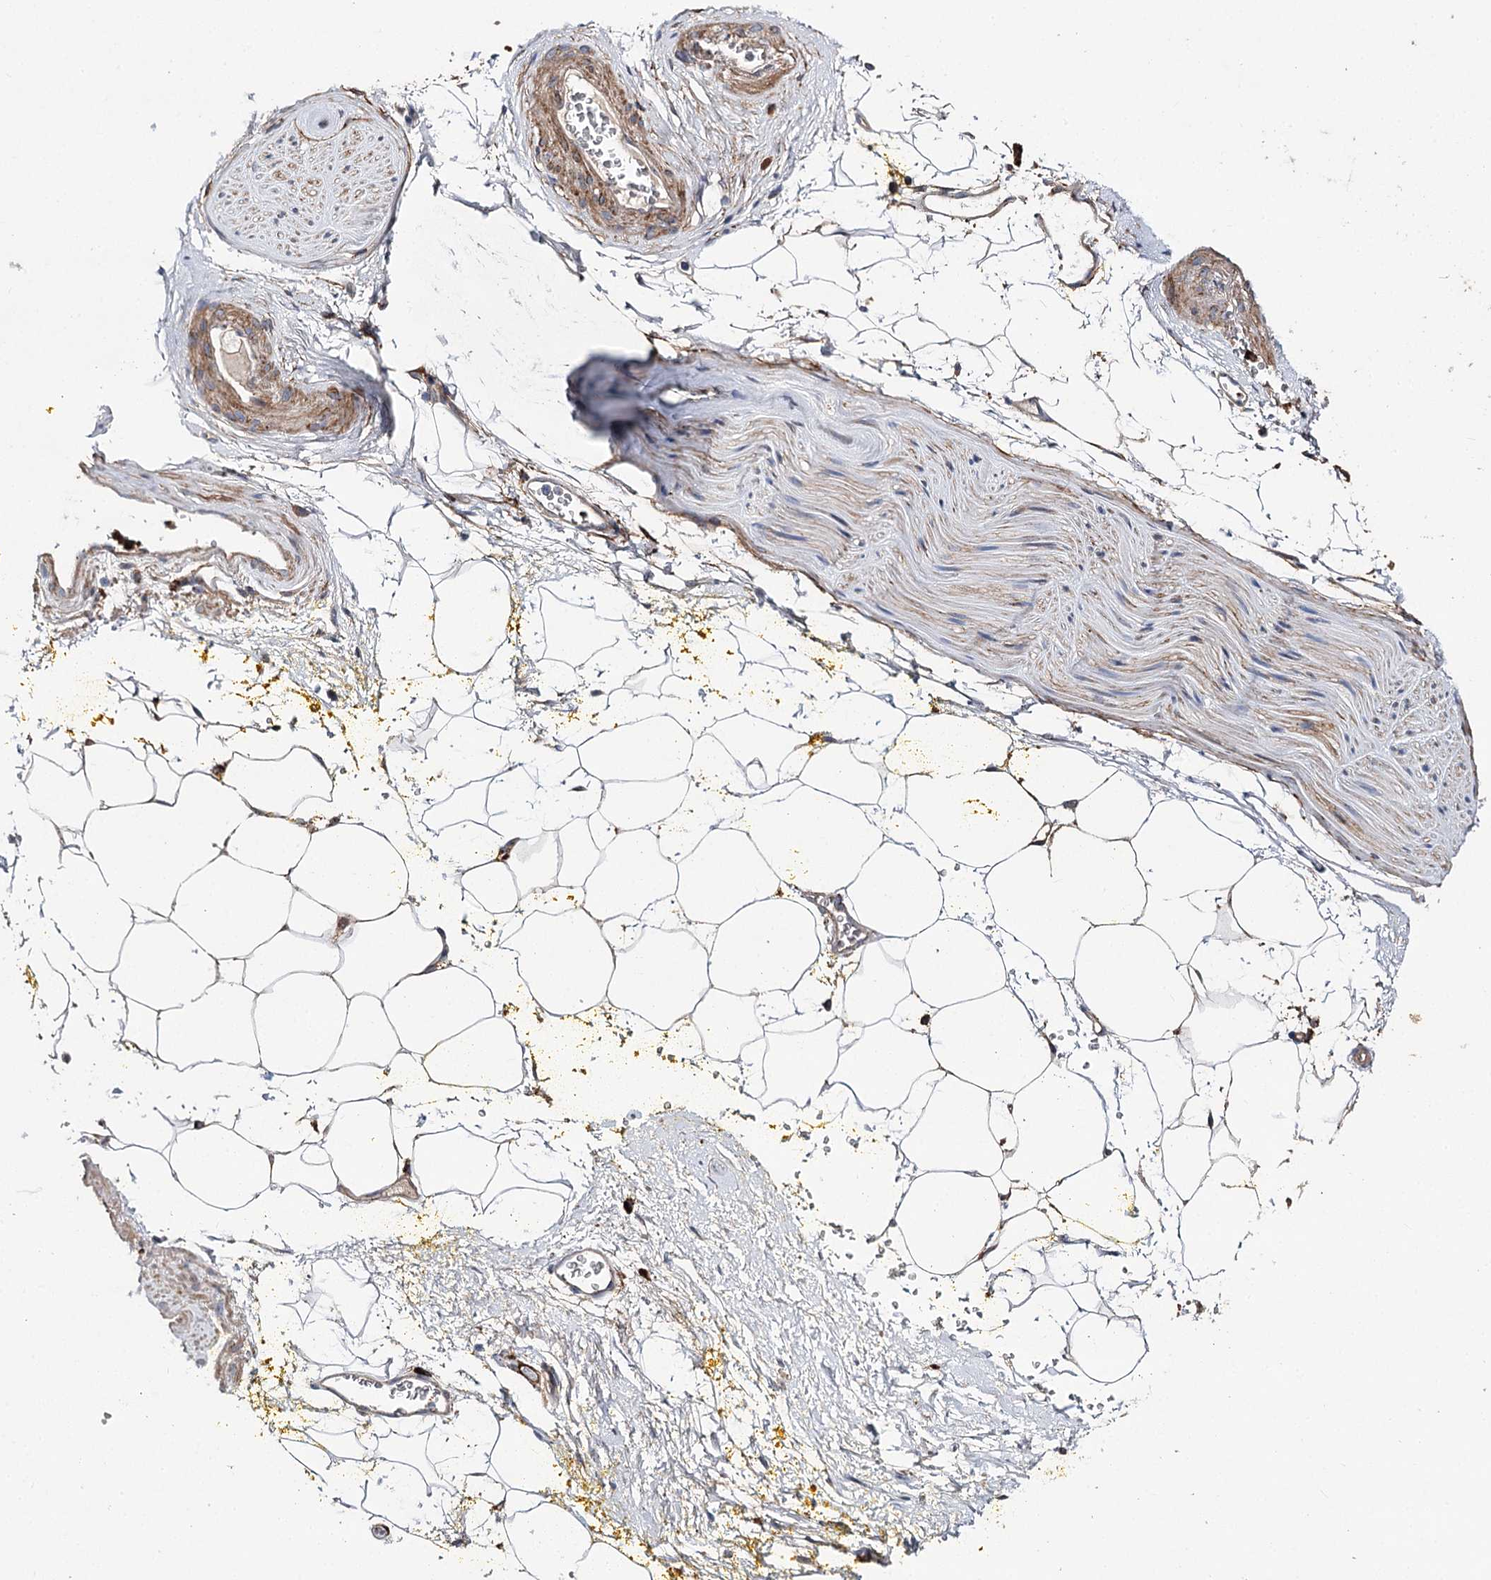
{"staining": {"intensity": "moderate", "quantity": ">75%", "location": "cytoplasmic/membranous"}, "tissue": "adipose tissue", "cell_type": "Adipocytes", "image_type": "normal", "snomed": [{"axis": "morphology", "description": "Normal tissue, NOS"}, {"axis": "morphology", "description": "Adenocarcinoma, Low grade"}, {"axis": "topography", "description": "Prostate"}, {"axis": "topography", "description": "Peripheral nerve tissue"}], "caption": "Moderate cytoplasmic/membranous expression is appreciated in approximately >75% of adipocytes in unremarkable adipose tissue. Ihc stains the protein in brown and the nuclei are stained blue.", "gene": "MINDY3", "patient": {"sex": "male", "age": 63}}